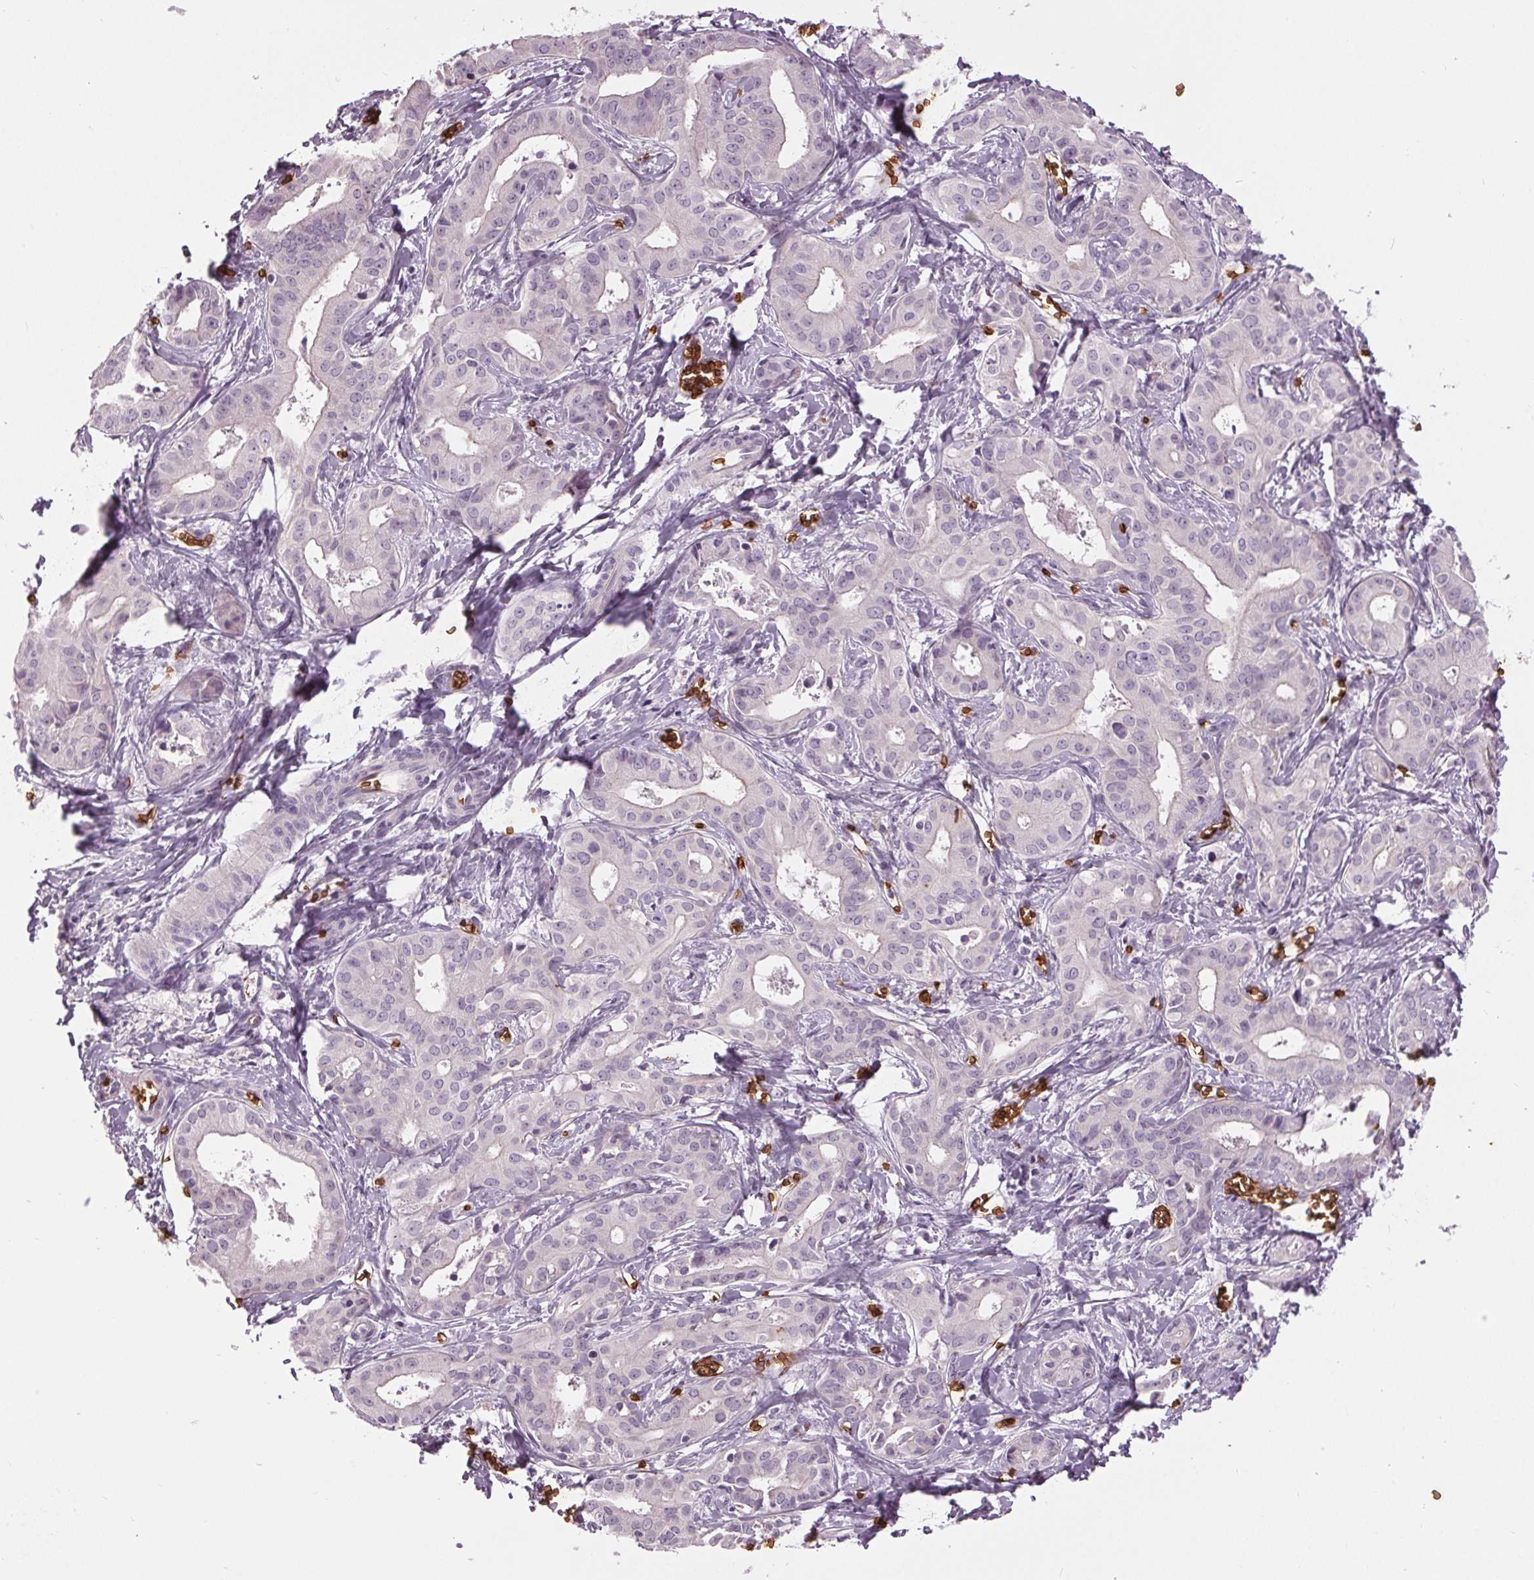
{"staining": {"intensity": "negative", "quantity": "none", "location": "none"}, "tissue": "liver cancer", "cell_type": "Tumor cells", "image_type": "cancer", "snomed": [{"axis": "morphology", "description": "Cholangiocarcinoma"}, {"axis": "topography", "description": "Liver"}], "caption": "This is a micrograph of IHC staining of cholangiocarcinoma (liver), which shows no staining in tumor cells. Nuclei are stained in blue.", "gene": "SLC4A1", "patient": {"sex": "female", "age": 65}}